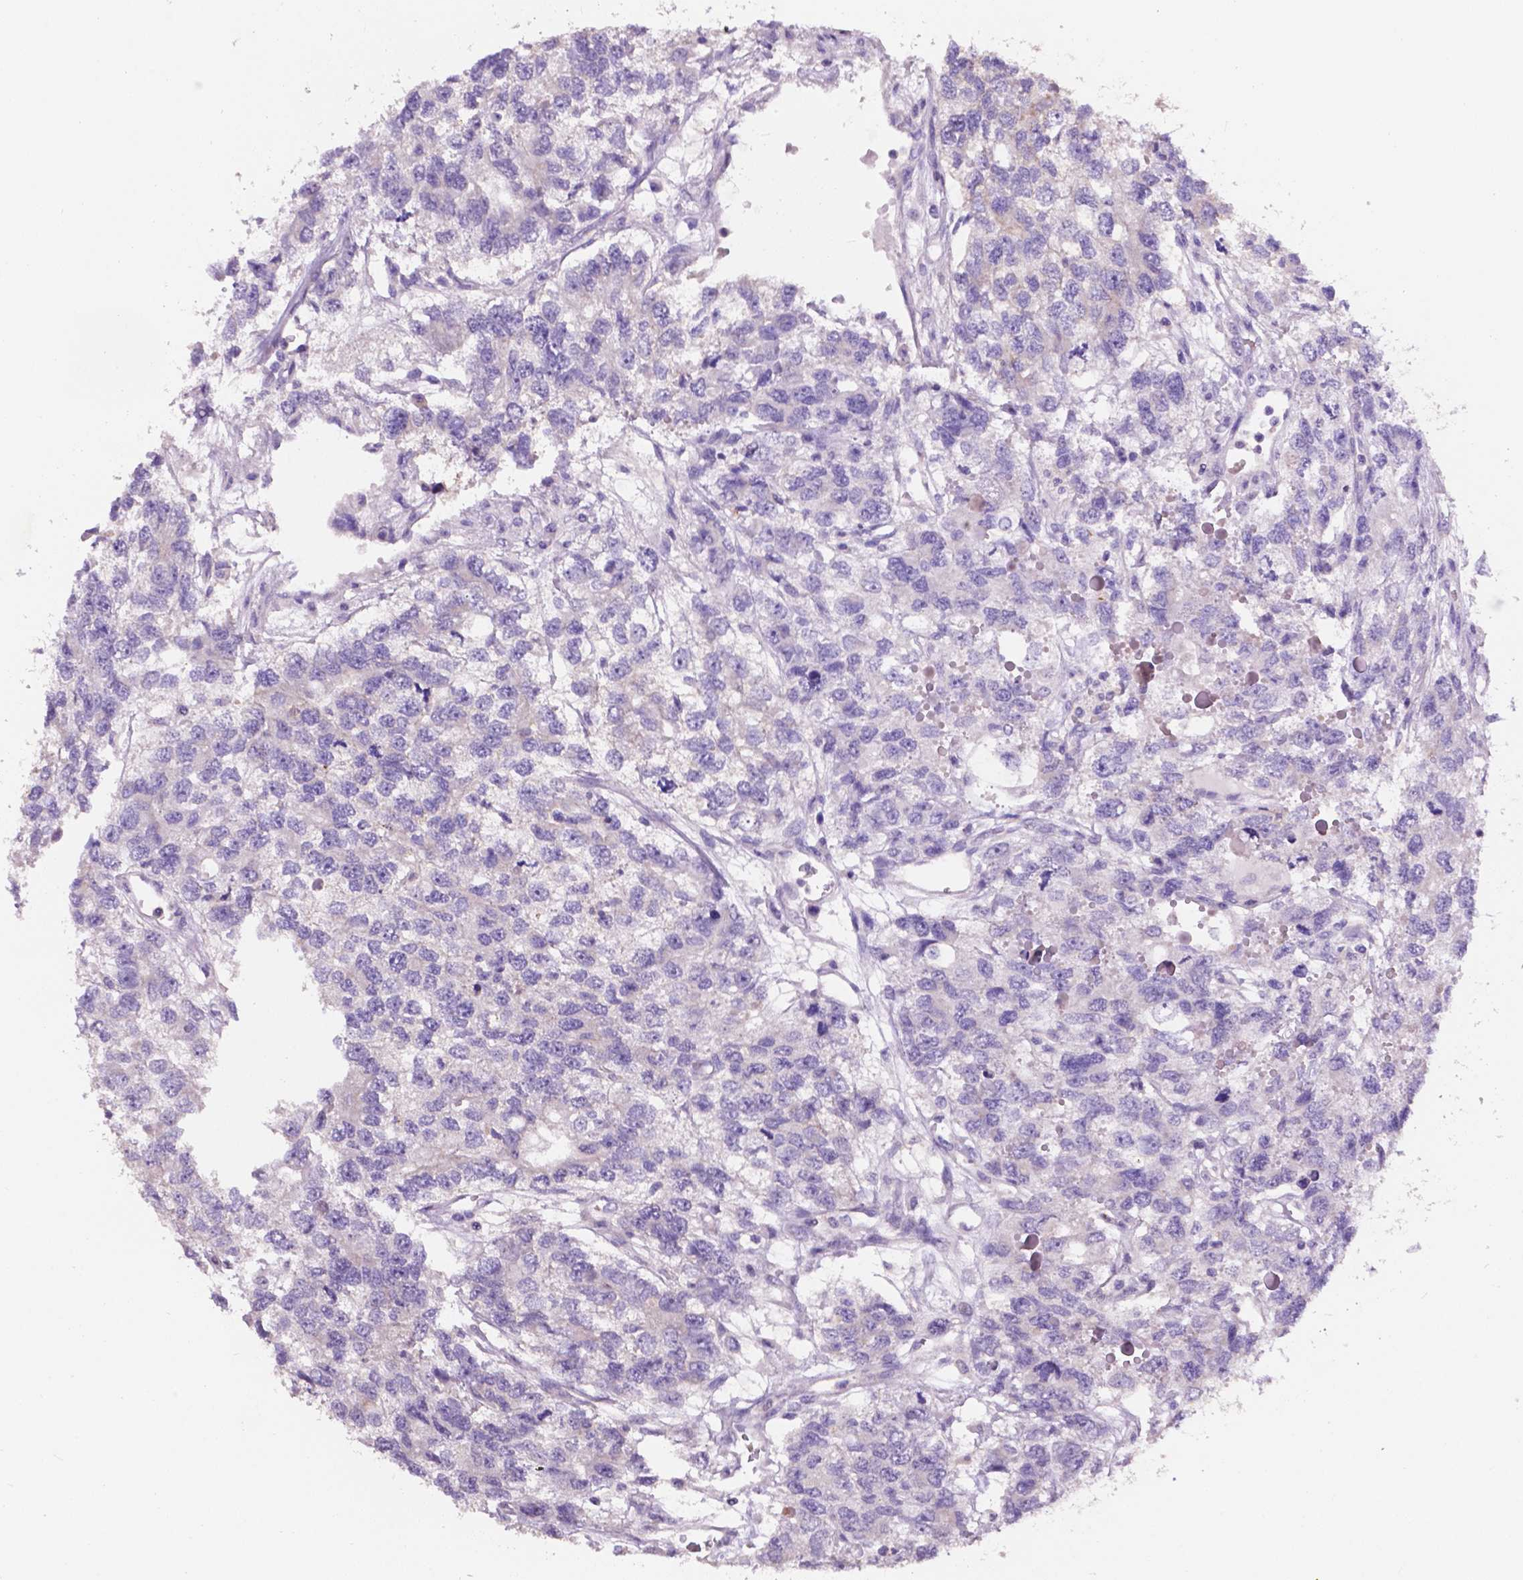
{"staining": {"intensity": "negative", "quantity": "none", "location": "none"}, "tissue": "testis cancer", "cell_type": "Tumor cells", "image_type": "cancer", "snomed": [{"axis": "morphology", "description": "Seminoma, NOS"}, {"axis": "topography", "description": "Testis"}], "caption": "Tumor cells are negative for brown protein staining in testis cancer (seminoma).", "gene": "PLSCR1", "patient": {"sex": "male", "age": 52}}